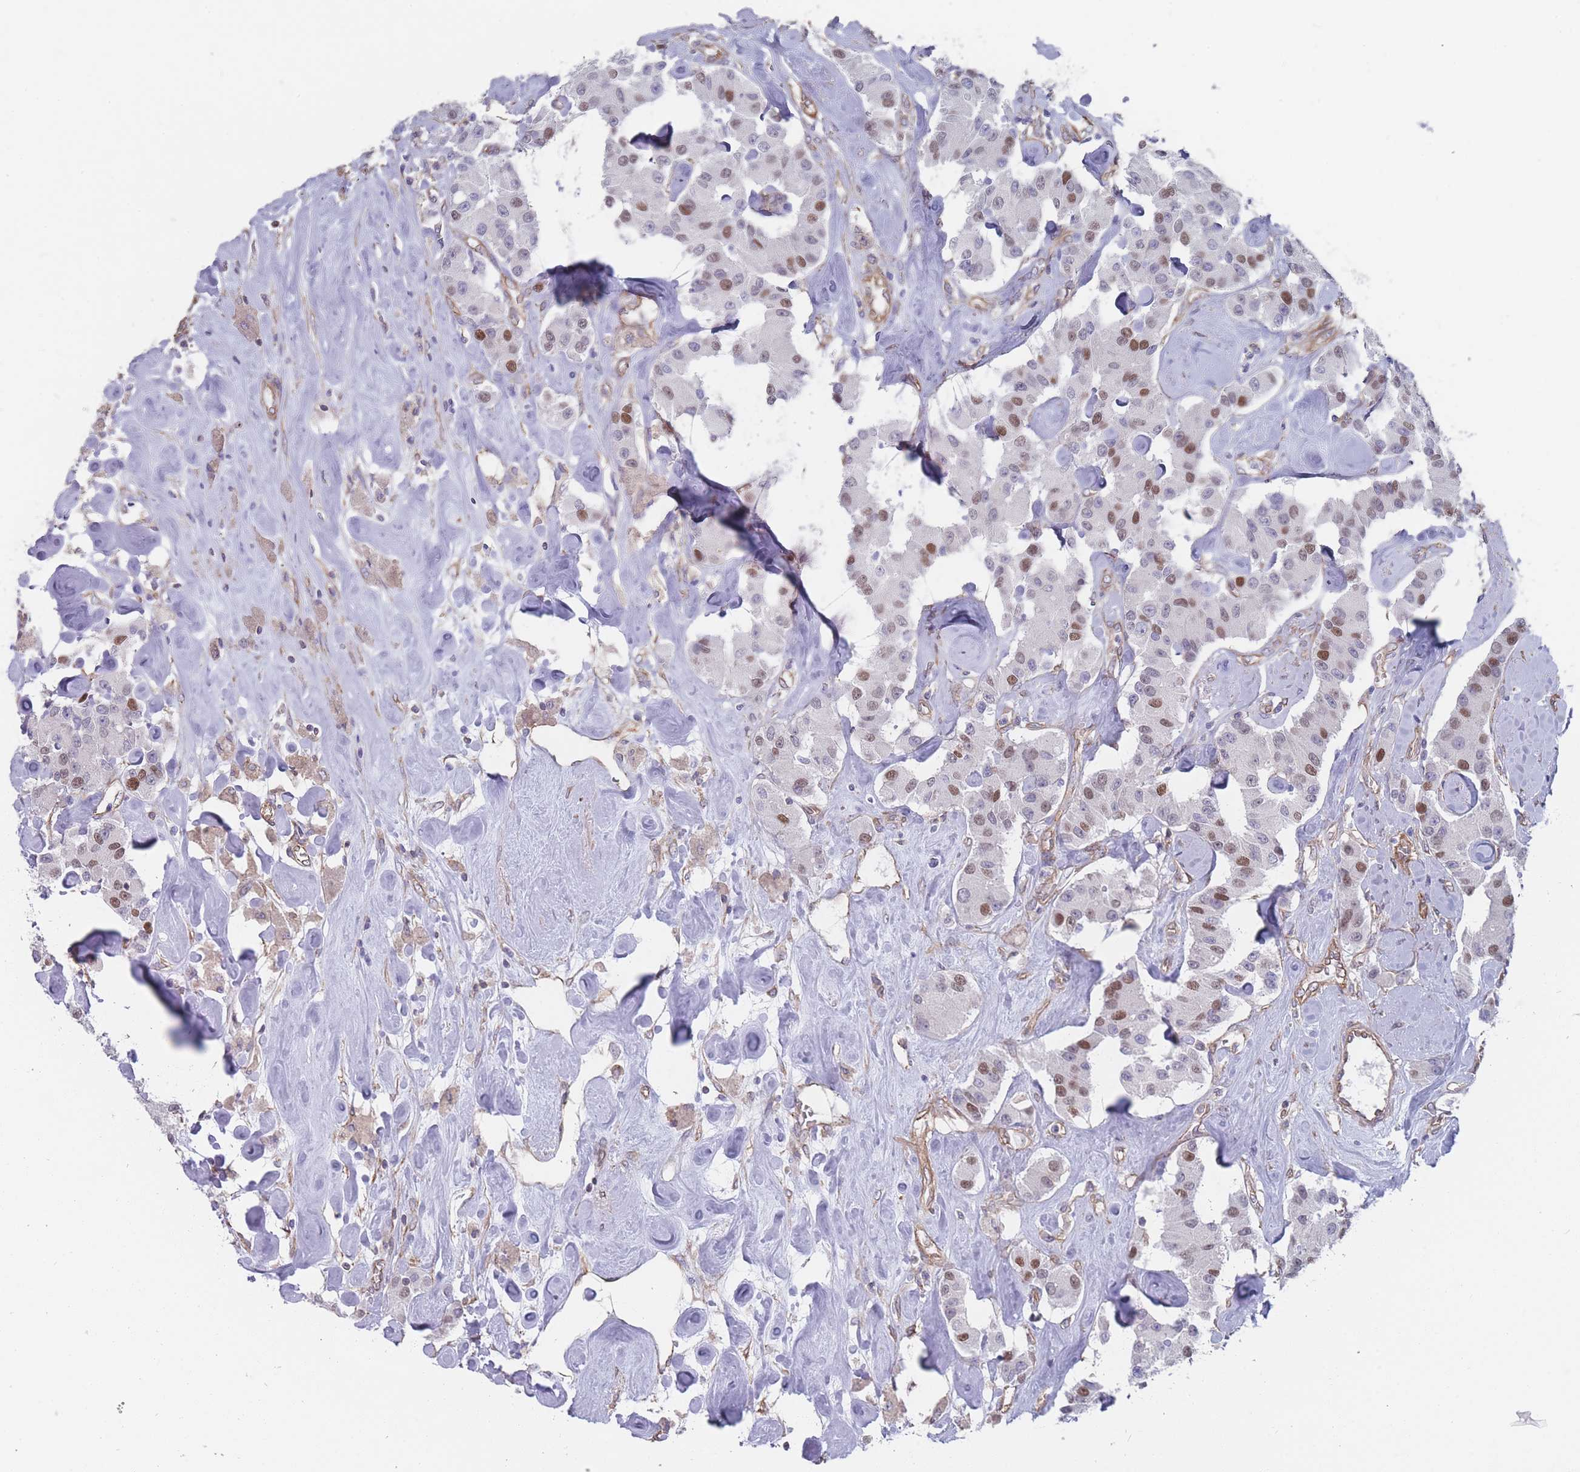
{"staining": {"intensity": "moderate", "quantity": "25%-75%", "location": "nuclear"}, "tissue": "carcinoid", "cell_type": "Tumor cells", "image_type": "cancer", "snomed": [{"axis": "morphology", "description": "Carcinoid, malignant, NOS"}, {"axis": "topography", "description": "Pancreas"}], "caption": "Immunohistochemical staining of human malignant carcinoid shows medium levels of moderate nuclear protein expression in approximately 25%-75% of tumor cells.", "gene": "SLC1A6", "patient": {"sex": "male", "age": 41}}